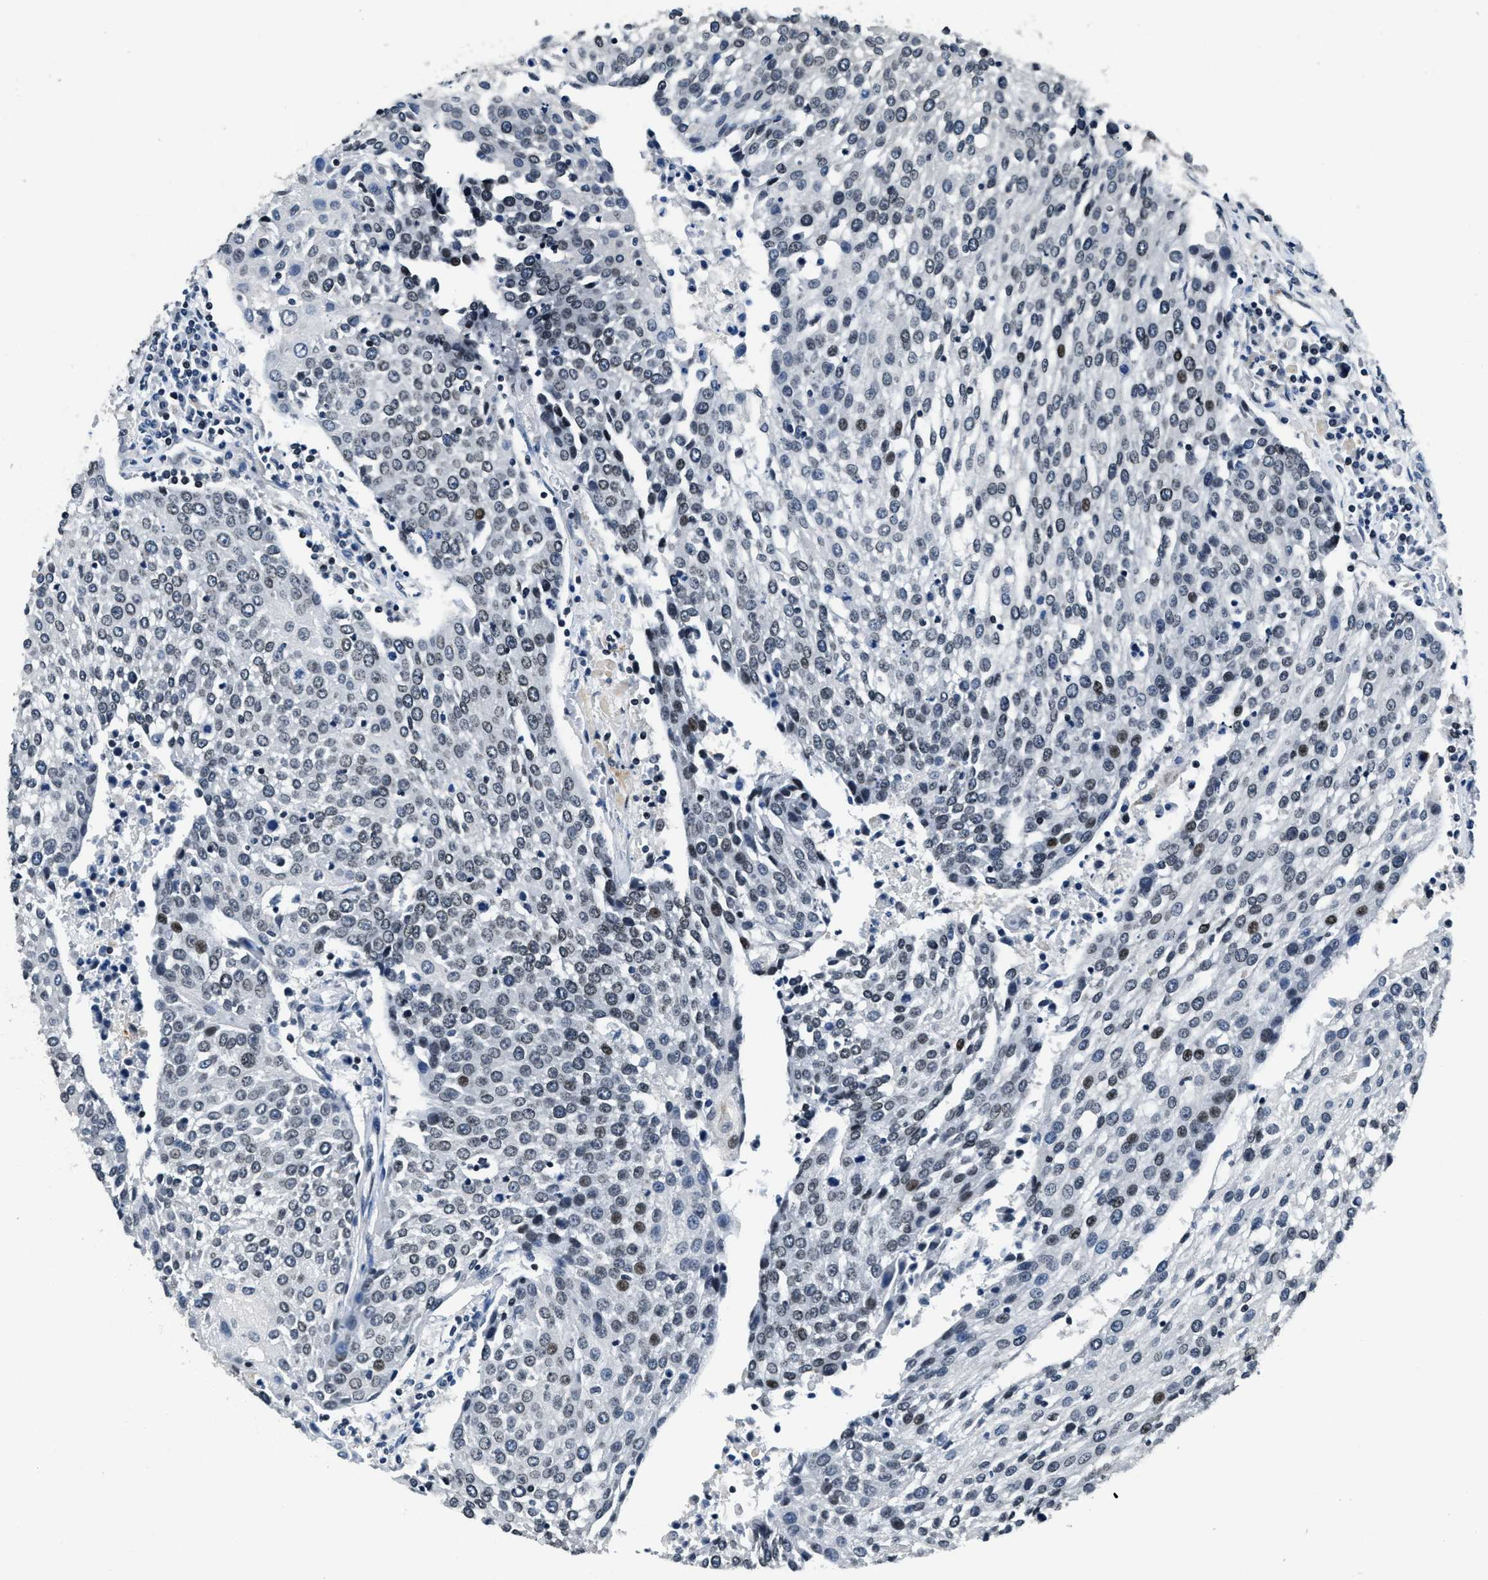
{"staining": {"intensity": "weak", "quantity": "25%-75%", "location": "nuclear"}, "tissue": "urothelial cancer", "cell_type": "Tumor cells", "image_type": "cancer", "snomed": [{"axis": "morphology", "description": "Urothelial carcinoma, High grade"}, {"axis": "topography", "description": "Urinary bladder"}], "caption": "A brown stain labels weak nuclear expression of a protein in high-grade urothelial carcinoma tumor cells.", "gene": "ZC3HC1", "patient": {"sex": "female", "age": 85}}